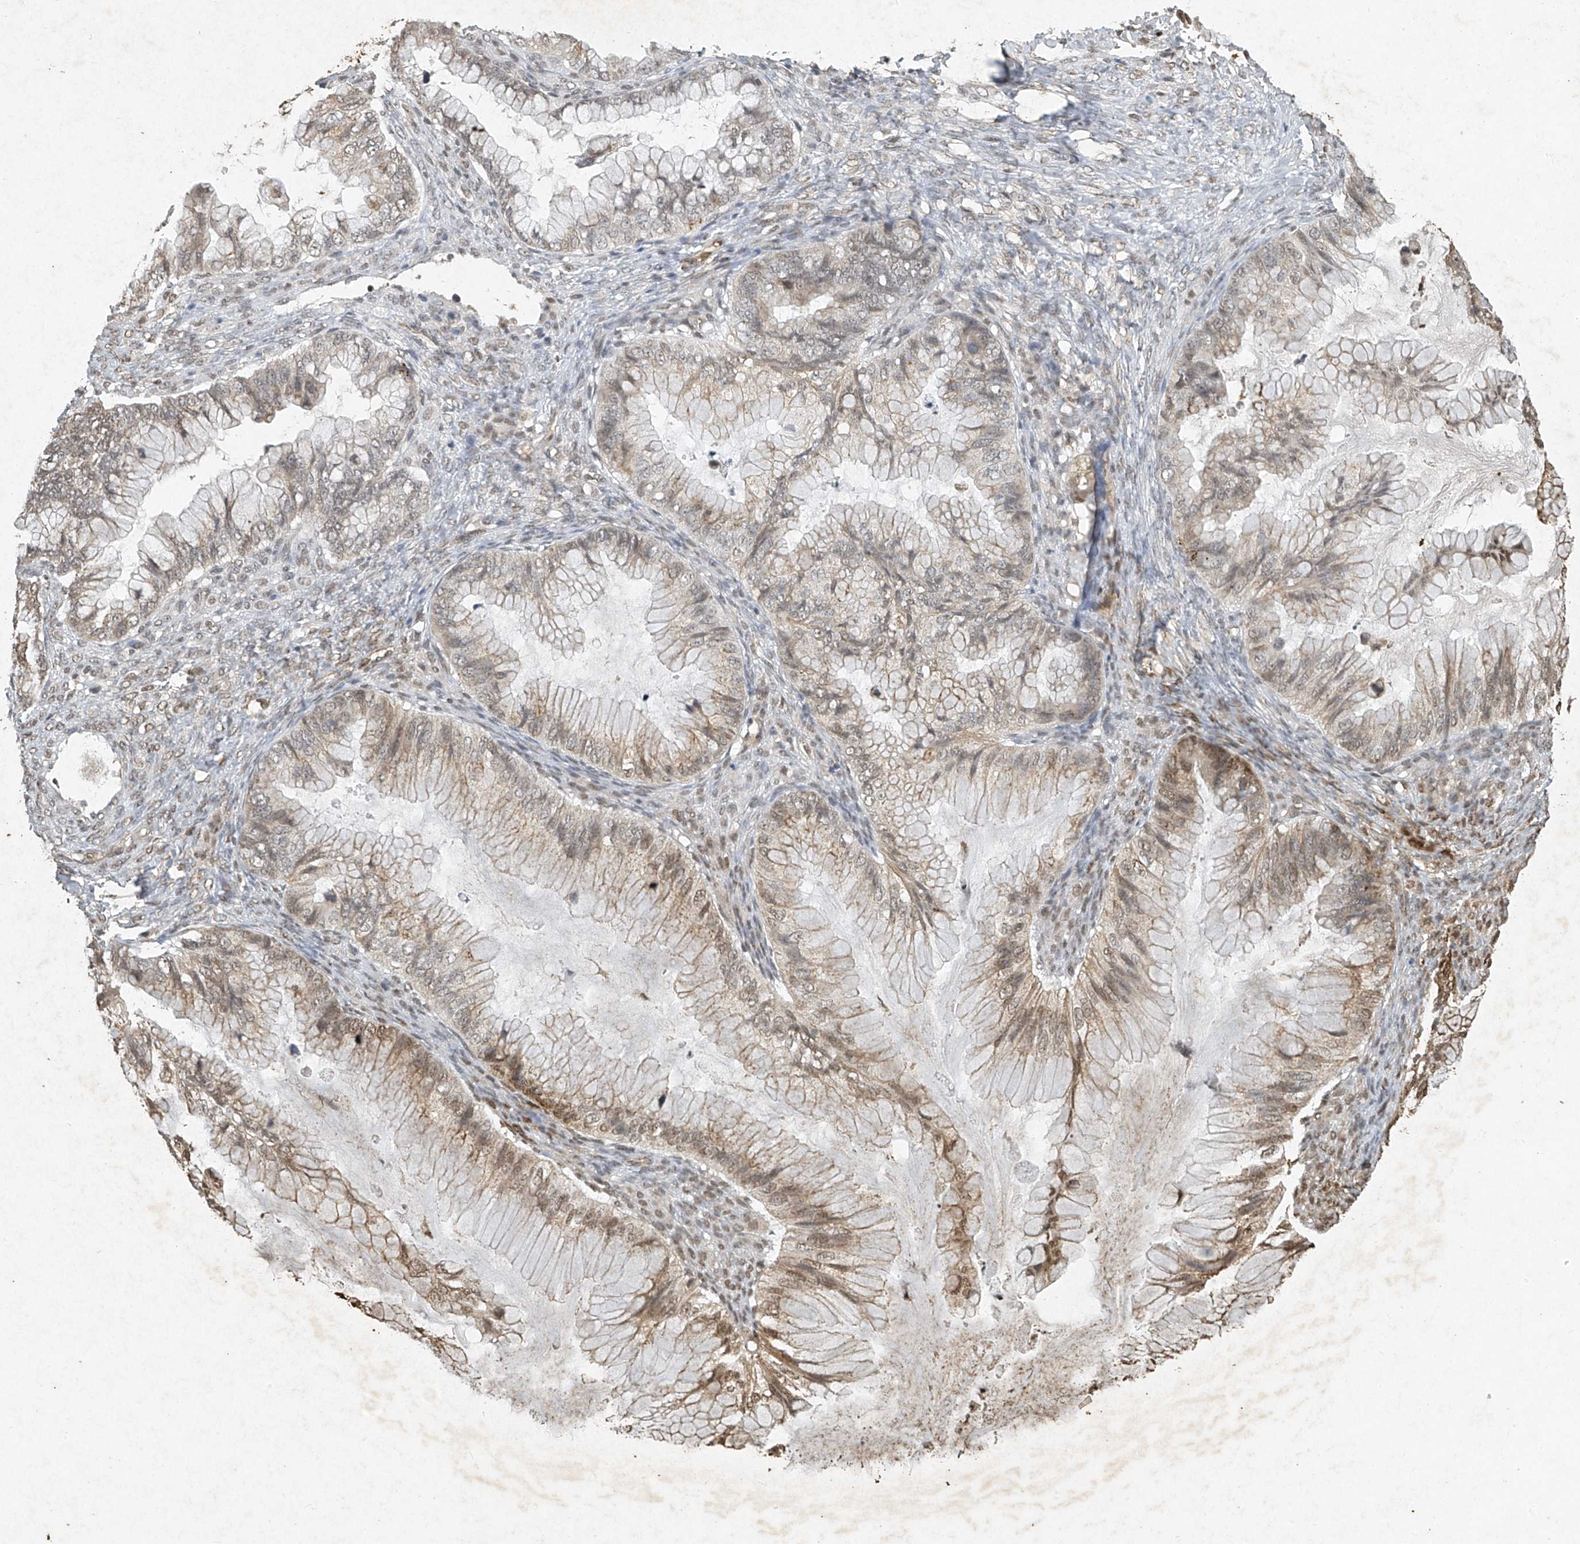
{"staining": {"intensity": "weak", "quantity": "25%-75%", "location": "cytoplasmic/membranous,nuclear"}, "tissue": "ovarian cancer", "cell_type": "Tumor cells", "image_type": "cancer", "snomed": [{"axis": "morphology", "description": "Cystadenocarcinoma, mucinous, NOS"}, {"axis": "topography", "description": "Ovary"}], "caption": "Brown immunohistochemical staining in mucinous cystadenocarcinoma (ovarian) displays weak cytoplasmic/membranous and nuclear expression in about 25%-75% of tumor cells. (DAB = brown stain, brightfield microscopy at high magnification).", "gene": "ATRIP", "patient": {"sex": "female", "age": 36}}